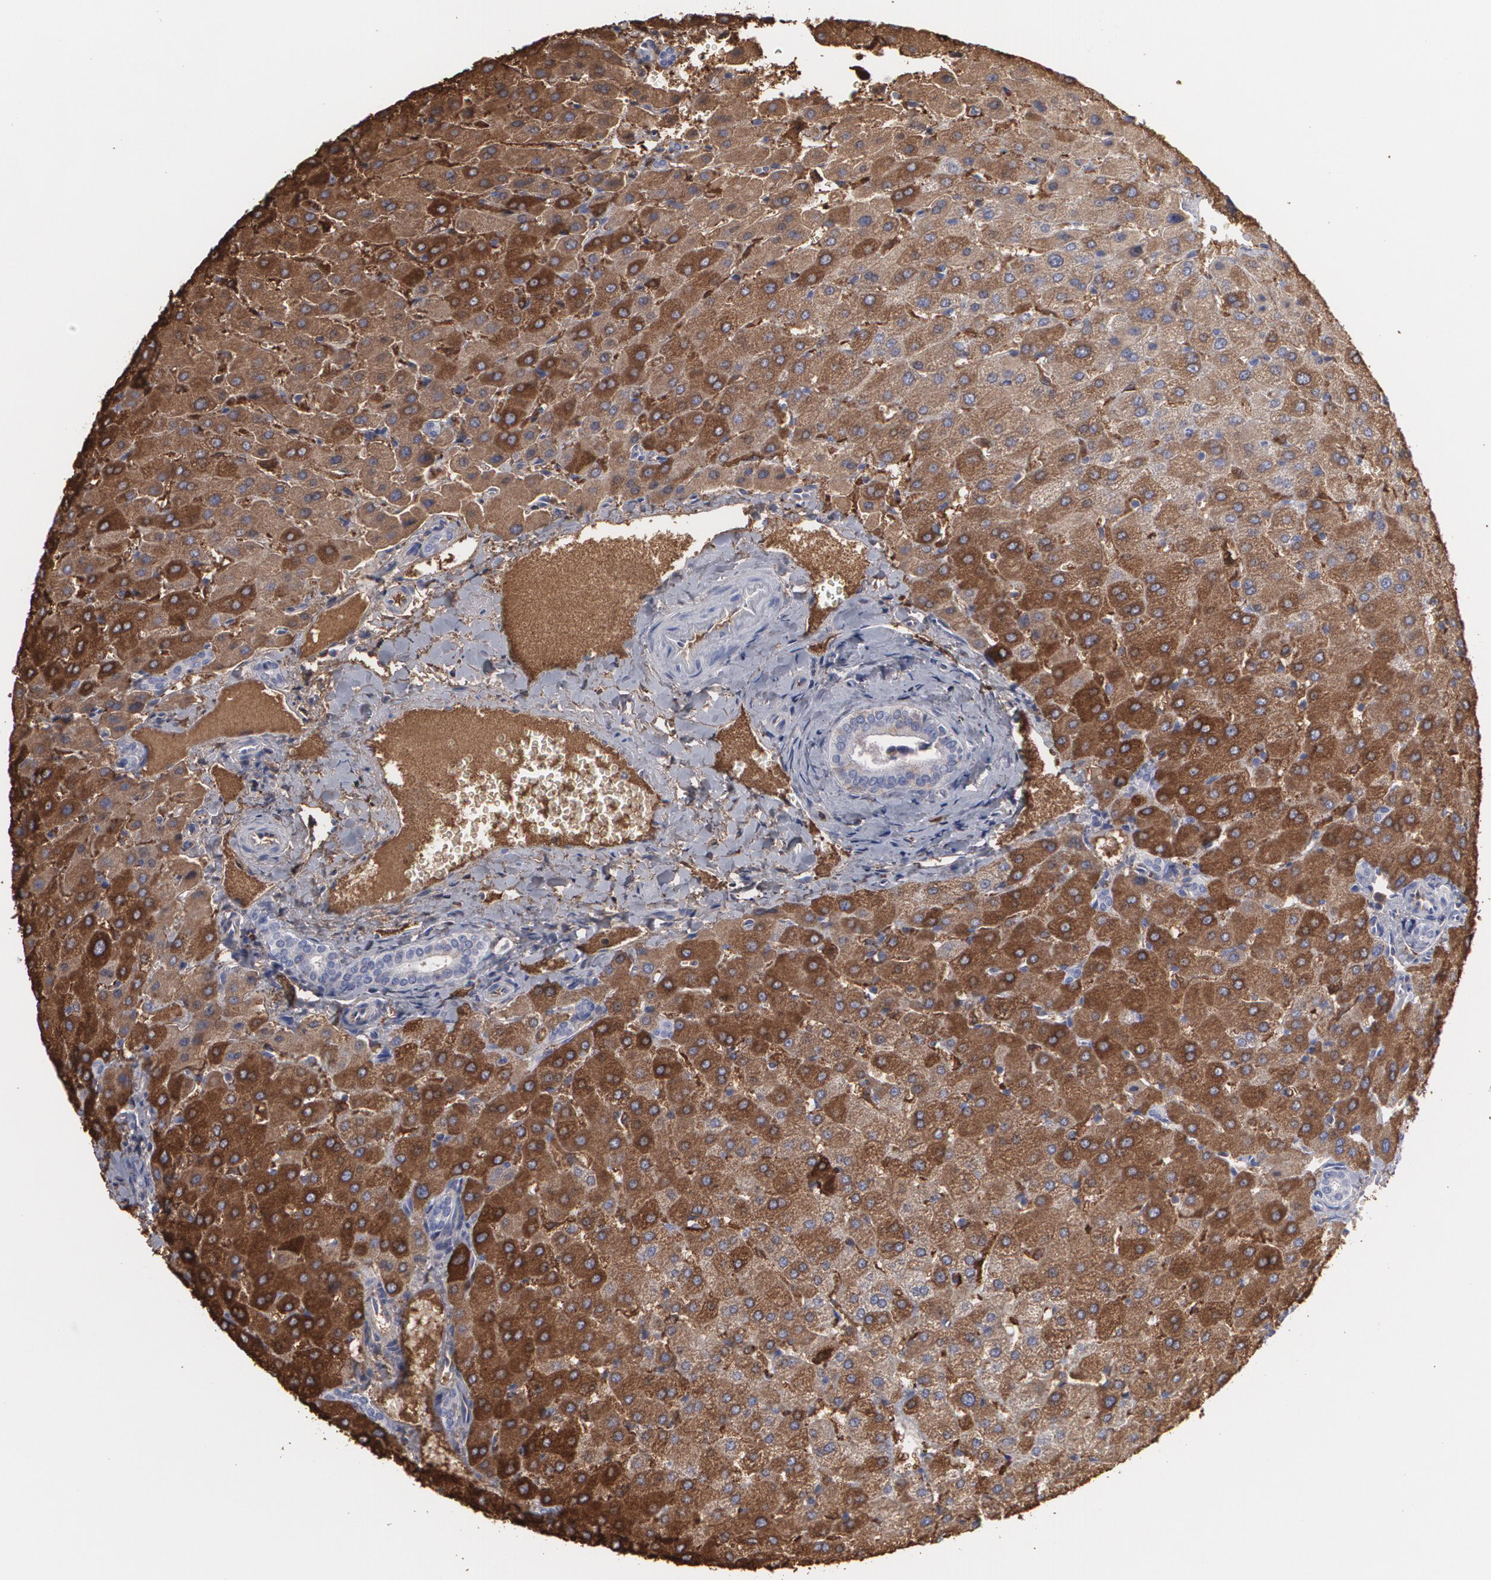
{"staining": {"intensity": "weak", "quantity": "25%-75%", "location": "cytoplasmic/membranous"}, "tissue": "liver", "cell_type": "Cholangiocytes", "image_type": "normal", "snomed": [{"axis": "morphology", "description": "Normal tissue, NOS"}, {"axis": "morphology", "description": "Fibrosis, NOS"}, {"axis": "topography", "description": "Liver"}], "caption": "This is a photomicrograph of IHC staining of benign liver, which shows weak positivity in the cytoplasmic/membranous of cholangiocytes.", "gene": "ODC1", "patient": {"sex": "female", "age": 29}}